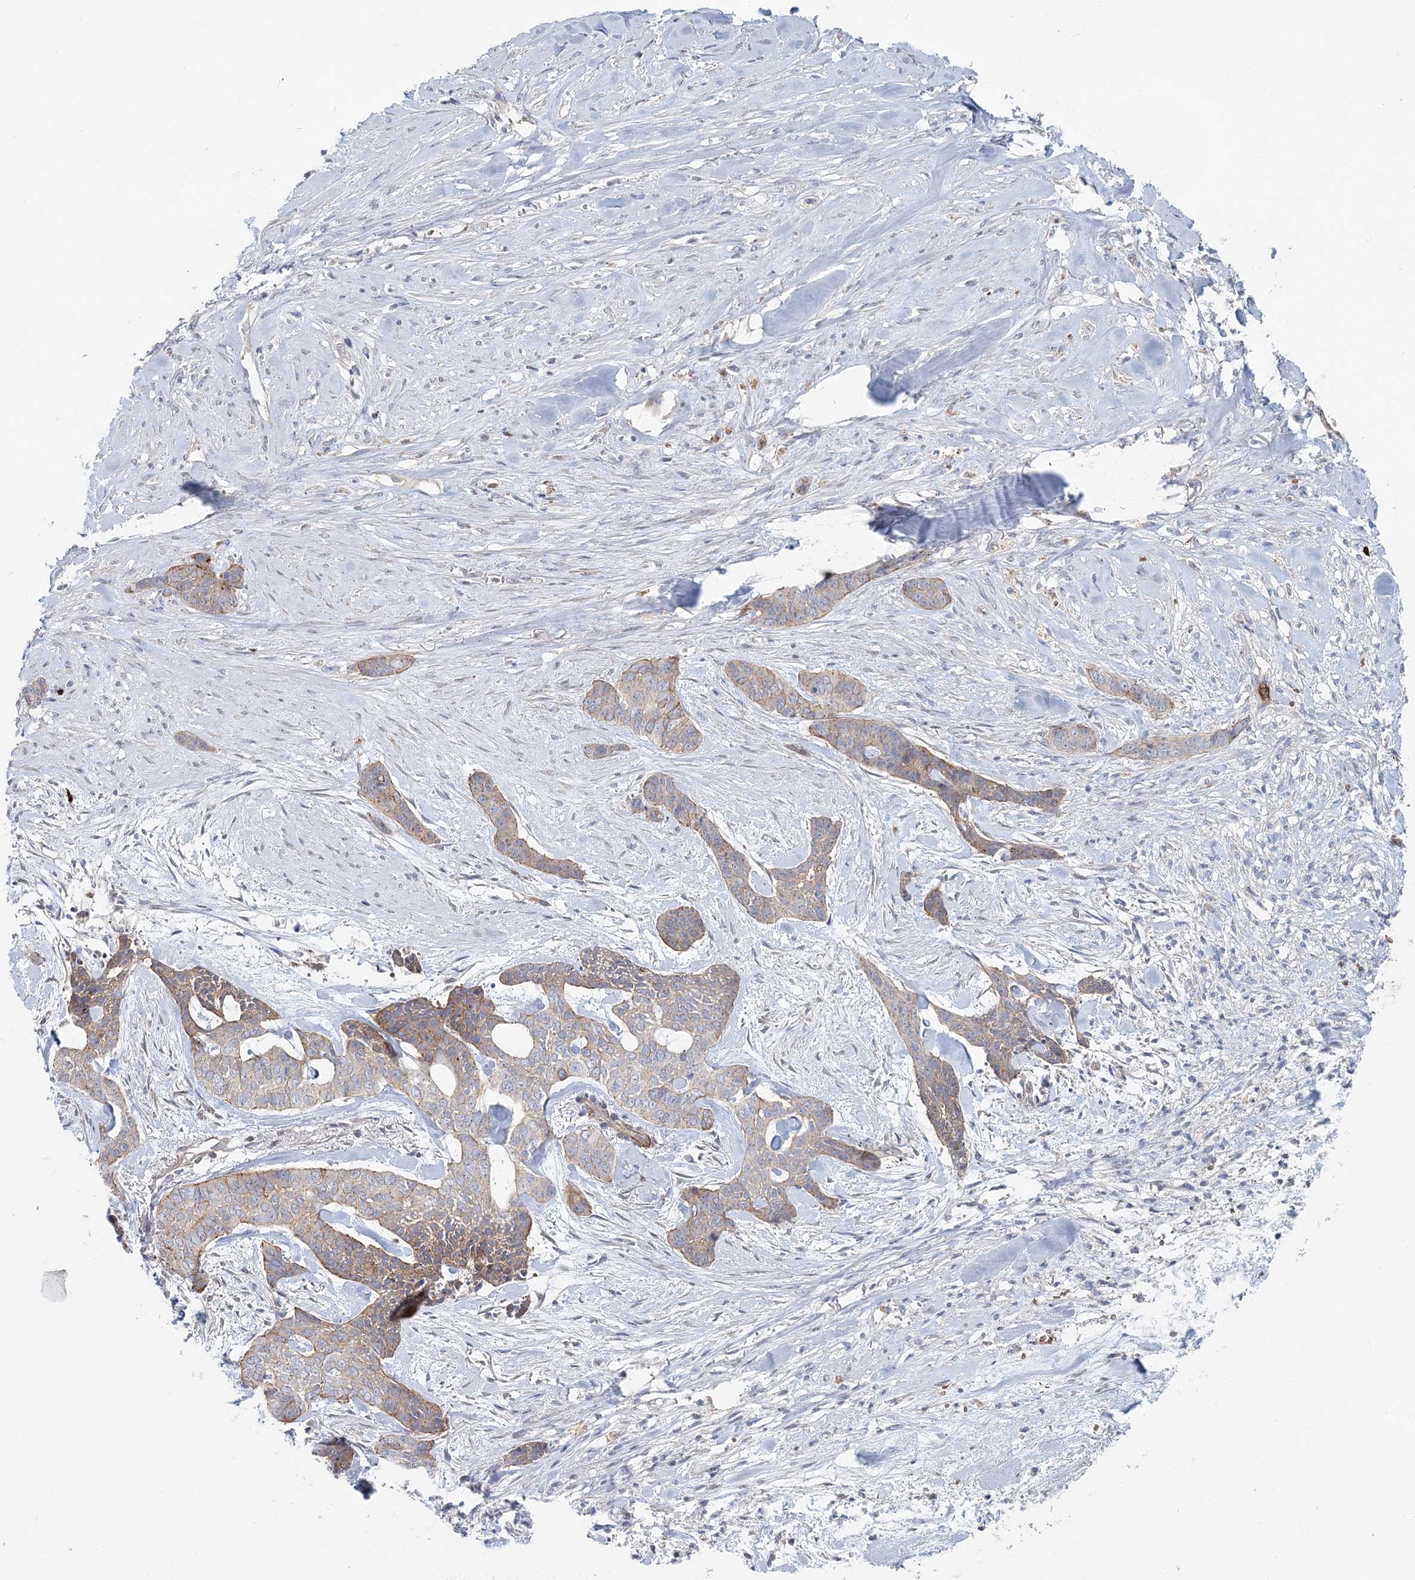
{"staining": {"intensity": "weak", "quantity": "<25%", "location": "cytoplasmic/membranous"}, "tissue": "skin cancer", "cell_type": "Tumor cells", "image_type": "cancer", "snomed": [{"axis": "morphology", "description": "Basal cell carcinoma"}, {"axis": "topography", "description": "Skin"}], "caption": "A high-resolution histopathology image shows immunohistochemistry staining of skin cancer, which shows no significant staining in tumor cells.", "gene": "SERINC1", "patient": {"sex": "female", "age": 64}}